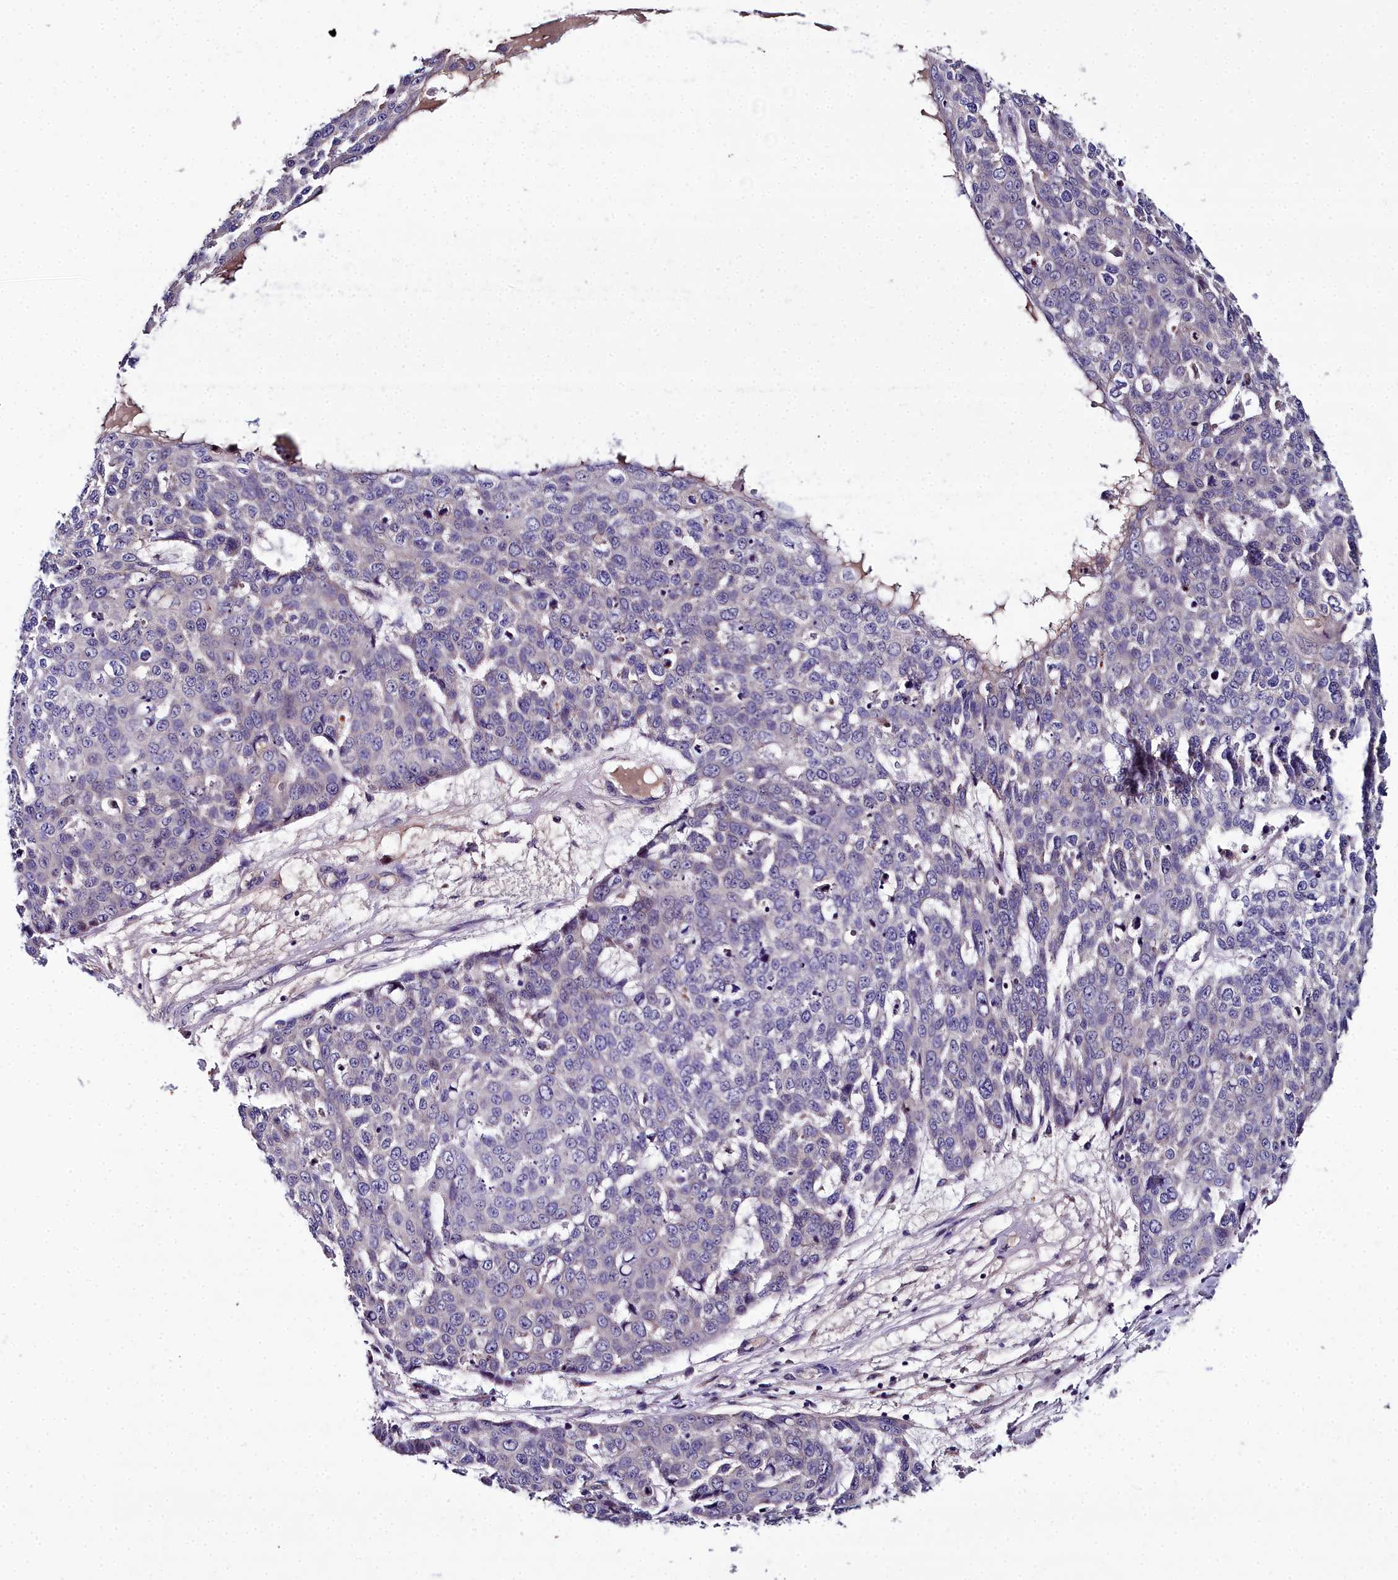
{"staining": {"intensity": "negative", "quantity": "none", "location": "none"}, "tissue": "skin cancer", "cell_type": "Tumor cells", "image_type": "cancer", "snomed": [{"axis": "morphology", "description": "Squamous cell carcinoma, NOS"}, {"axis": "topography", "description": "Skin"}], "caption": "Tumor cells are negative for protein expression in human skin cancer.", "gene": "NT5M", "patient": {"sex": "male", "age": 71}}